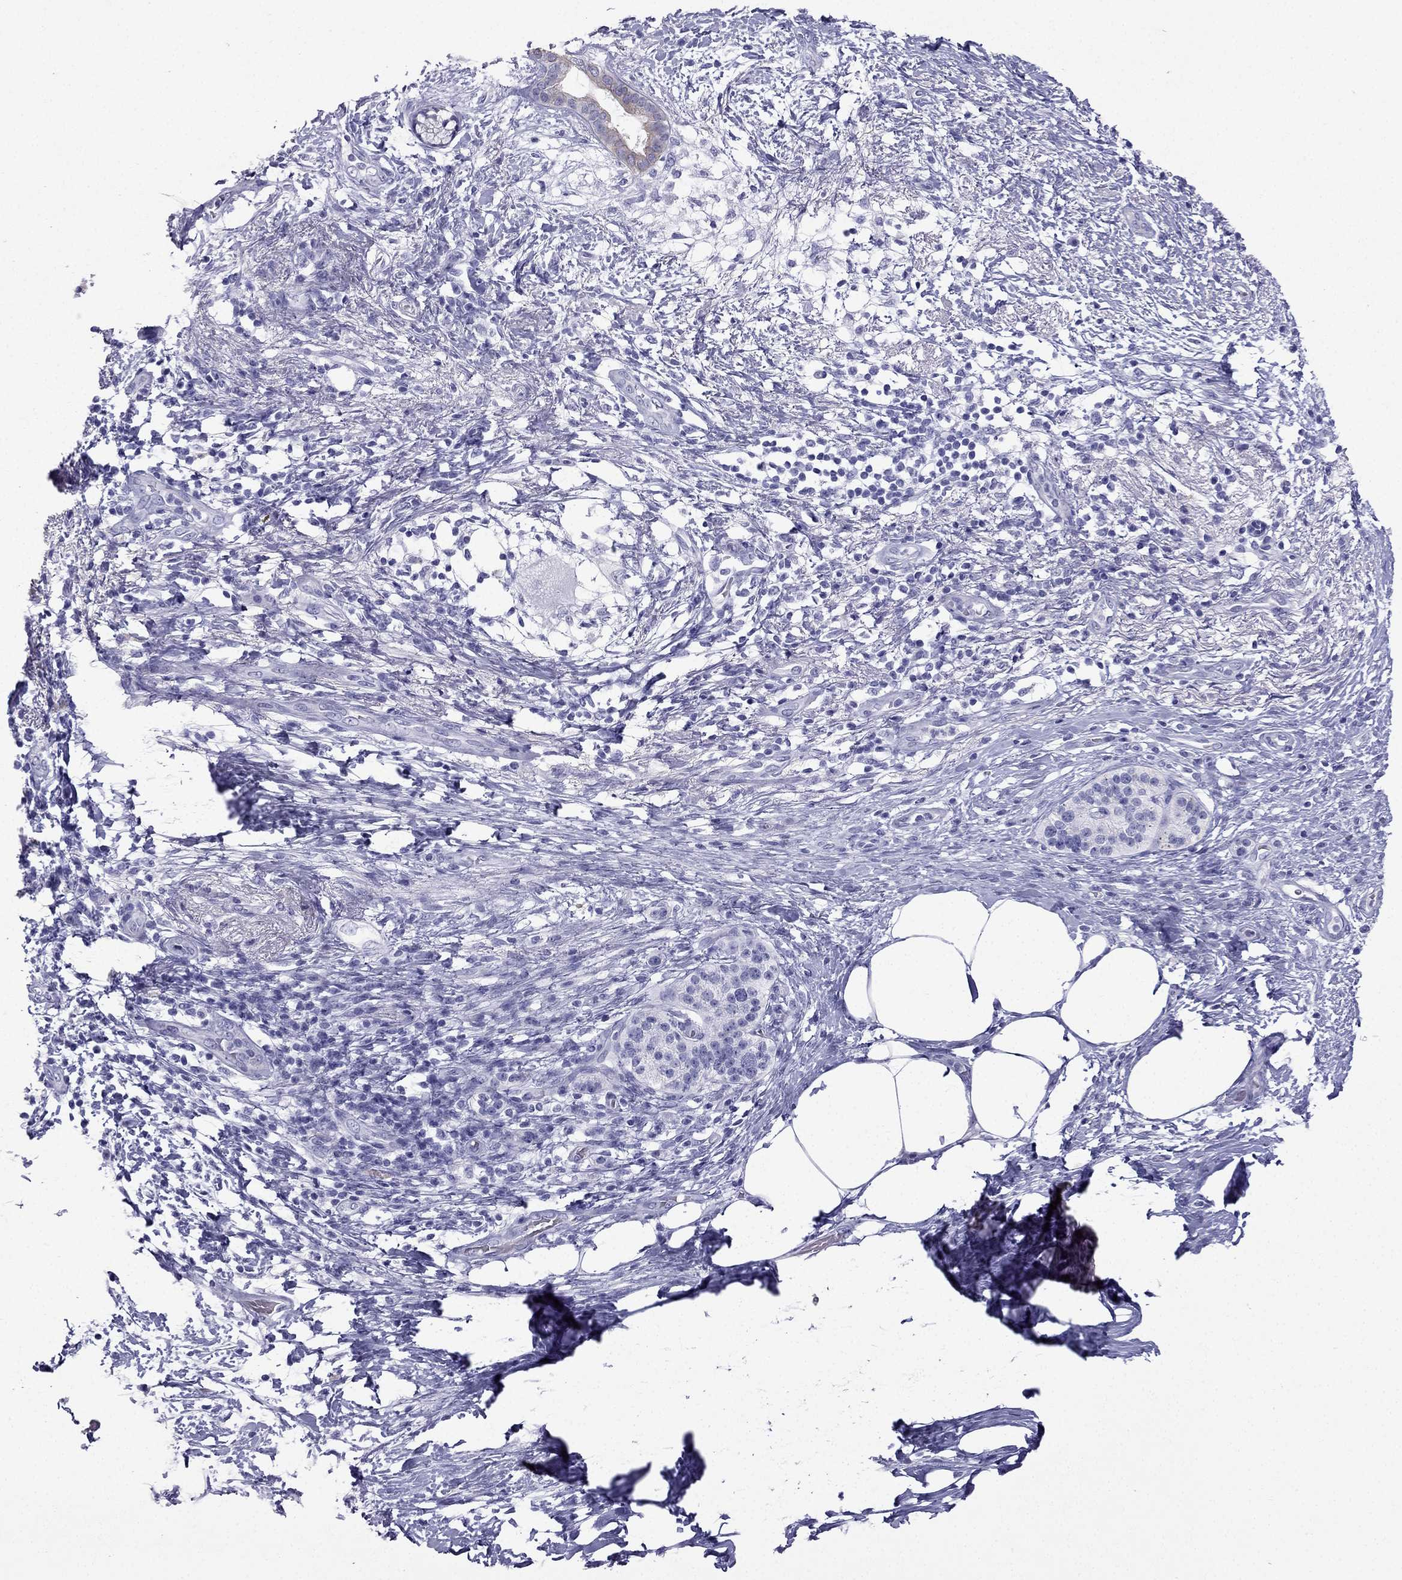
{"staining": {"intensity": "weak", "quantity": "<25%", "location": "cytoplasmic/membranous"}, "tissue": "pancreatic cancer", "cell_type": "Tumor cells", "image_type": "cancer", "snomed": [{"axis": "morphology", "description": "Adenocarcinoma, NOS"}, {"axis": "topography", "description": "Pancreas"}], "caption": "Tumor cells show no significant protein staining in pancreatic adenocarcinoma.", "gene": "GJA8", "patient": {"sex": "female", "age": 72}}